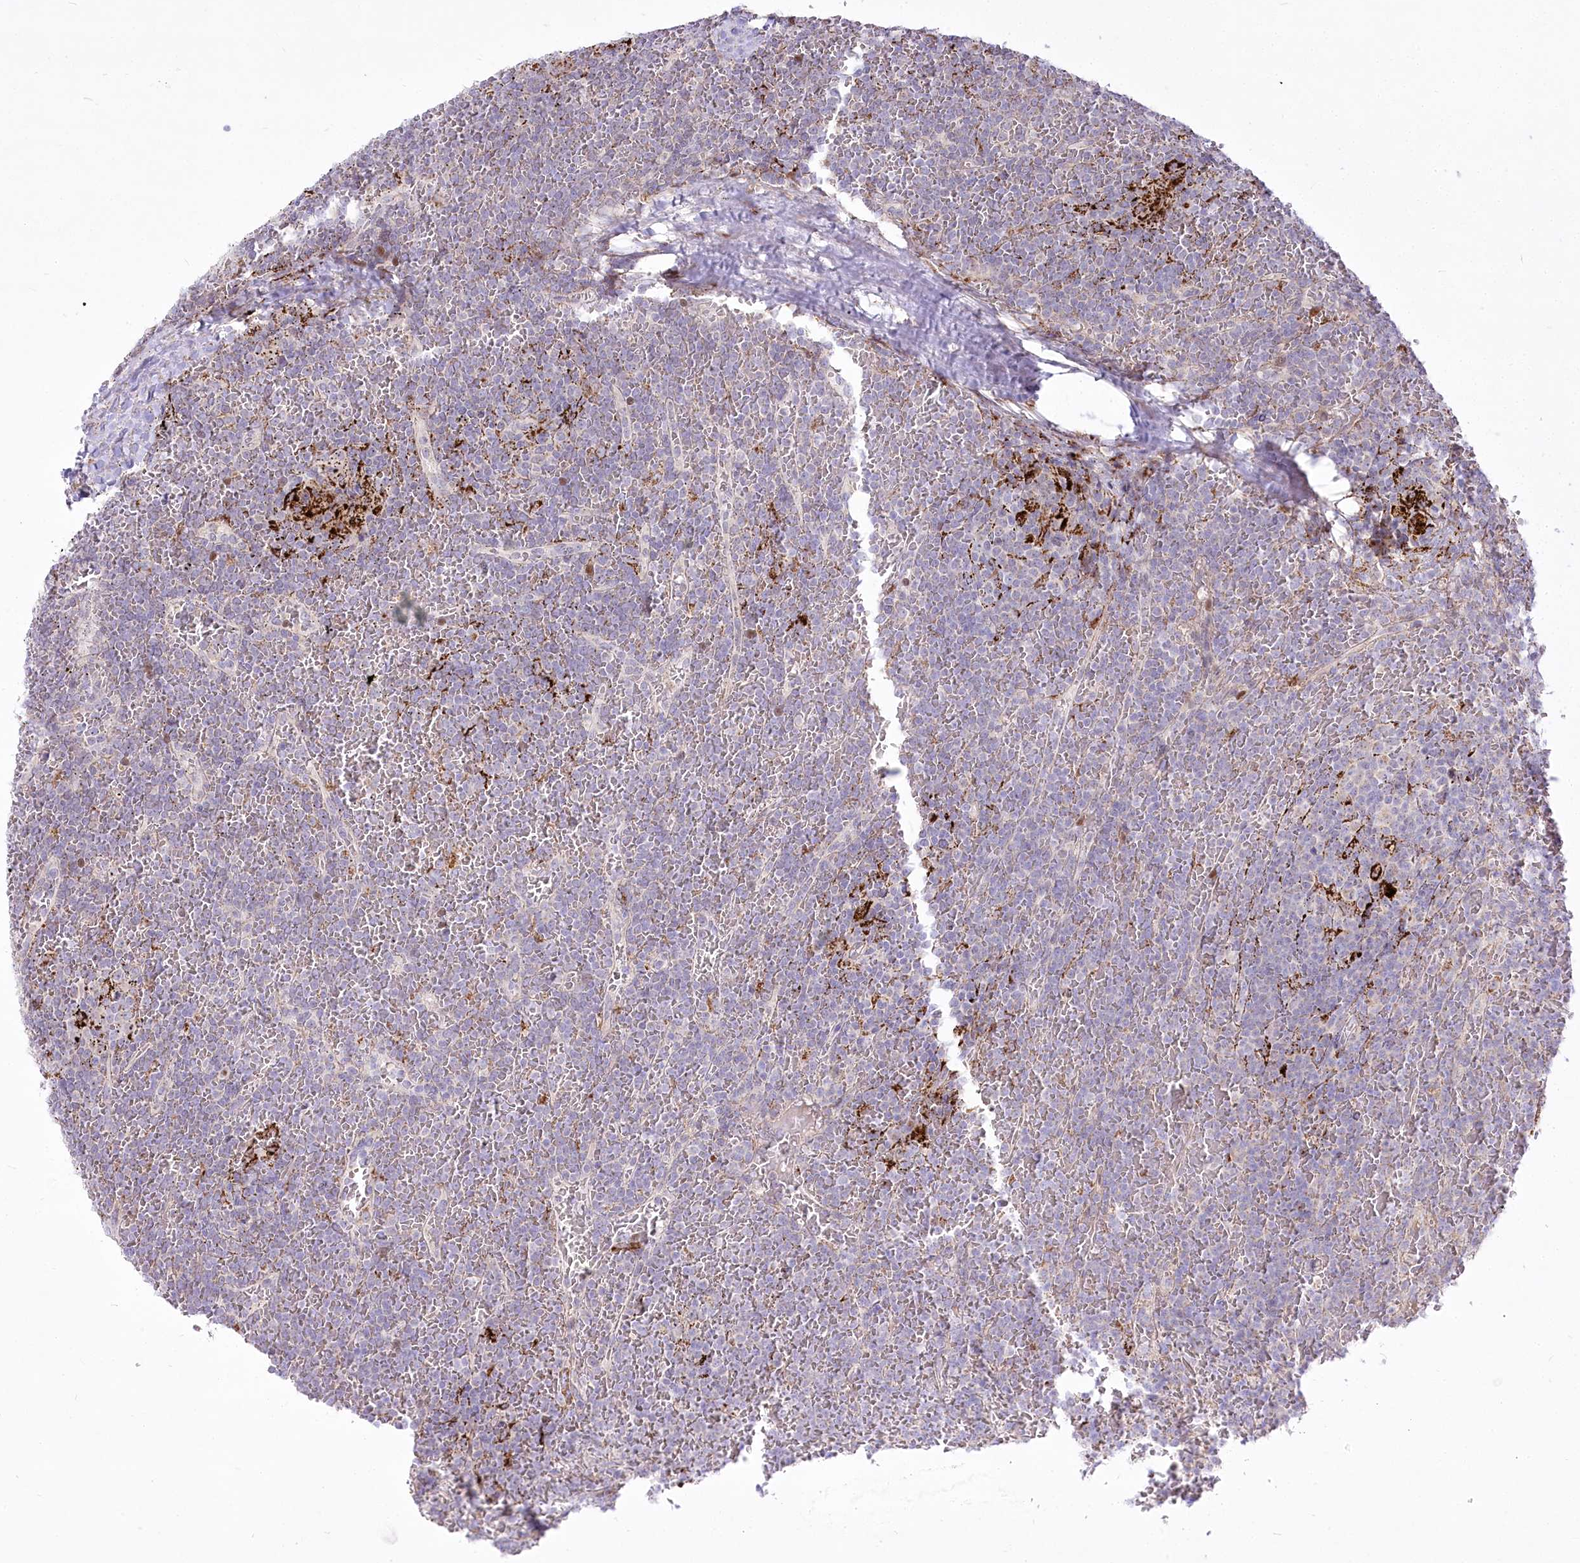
{"staining": {"intensity": "negative", "quantity": "none", "location": "none"}, "tissue": "lymphoma", "cell_type": "Tumor cells", "image_type": "cancer", "snomed": [{"axis": "morphology", "description": "Malignant lymphoma, non-Hodgkin's type, Low grade"}, {"axis": "topography", "description": "Spleen"}], "caption": "Lymphoma stained for a protein using immunohistochemistry (IHC) shows no positivity tumor cells.", "gene": "CEP164", "patient": {"sex": "female", "age": 19}}